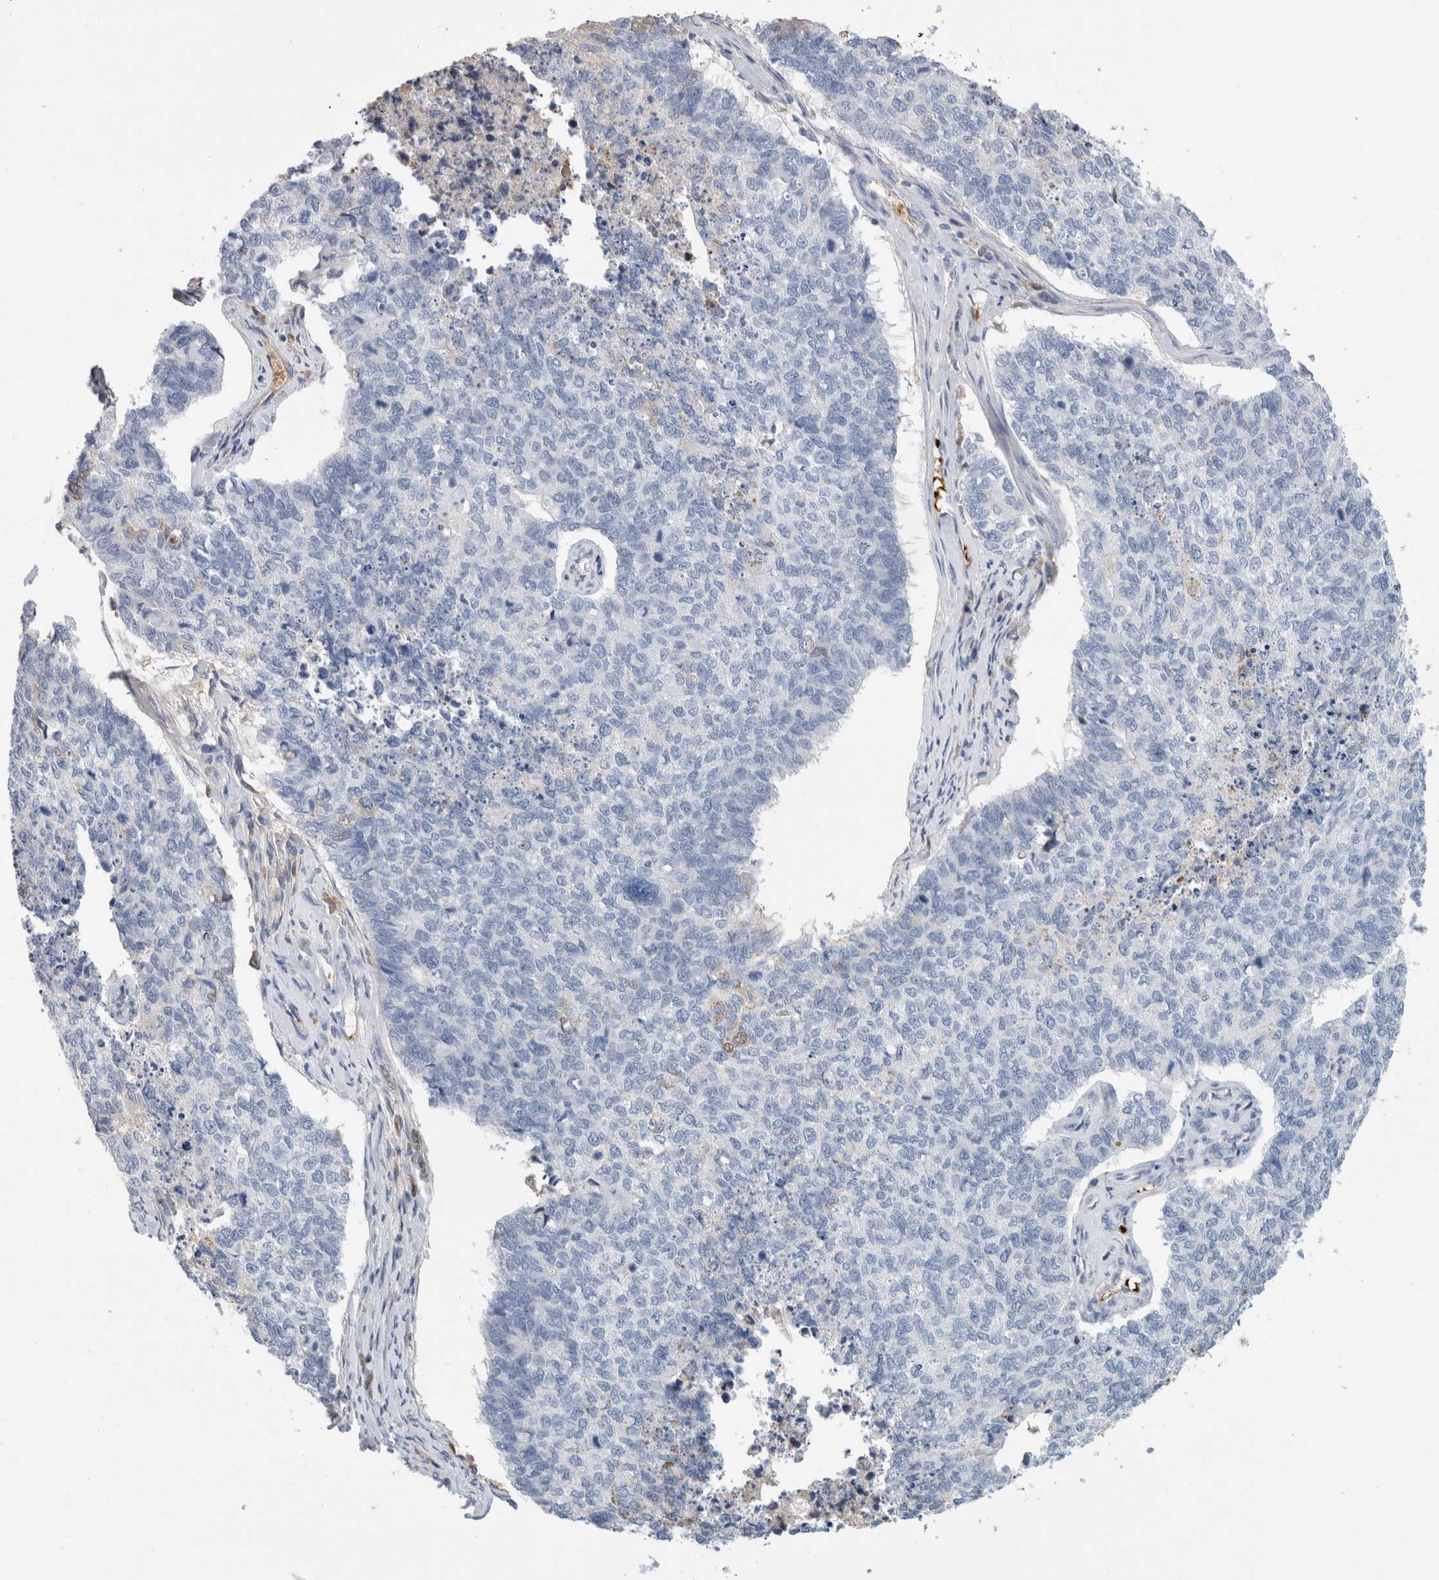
{"staining": {"intensity": "negative", "quantity": "none", "location": "none"}, "tissue": "cervical cancer", "cell_type": "Tumor cells", "image_type": "cancer", "snomed": [{"axis": "morphology", "description": "Squamous cell carcinoma, NOS"}, {"axis": "topography", "description": "Cervix"}], "caption": "Tumor cells show no significant protein expression in squamous cell carcinoma (cervical). Nuclei are stained in blue.", "gene": "CA1", "patient": {"sex": "female", "age": 63}}